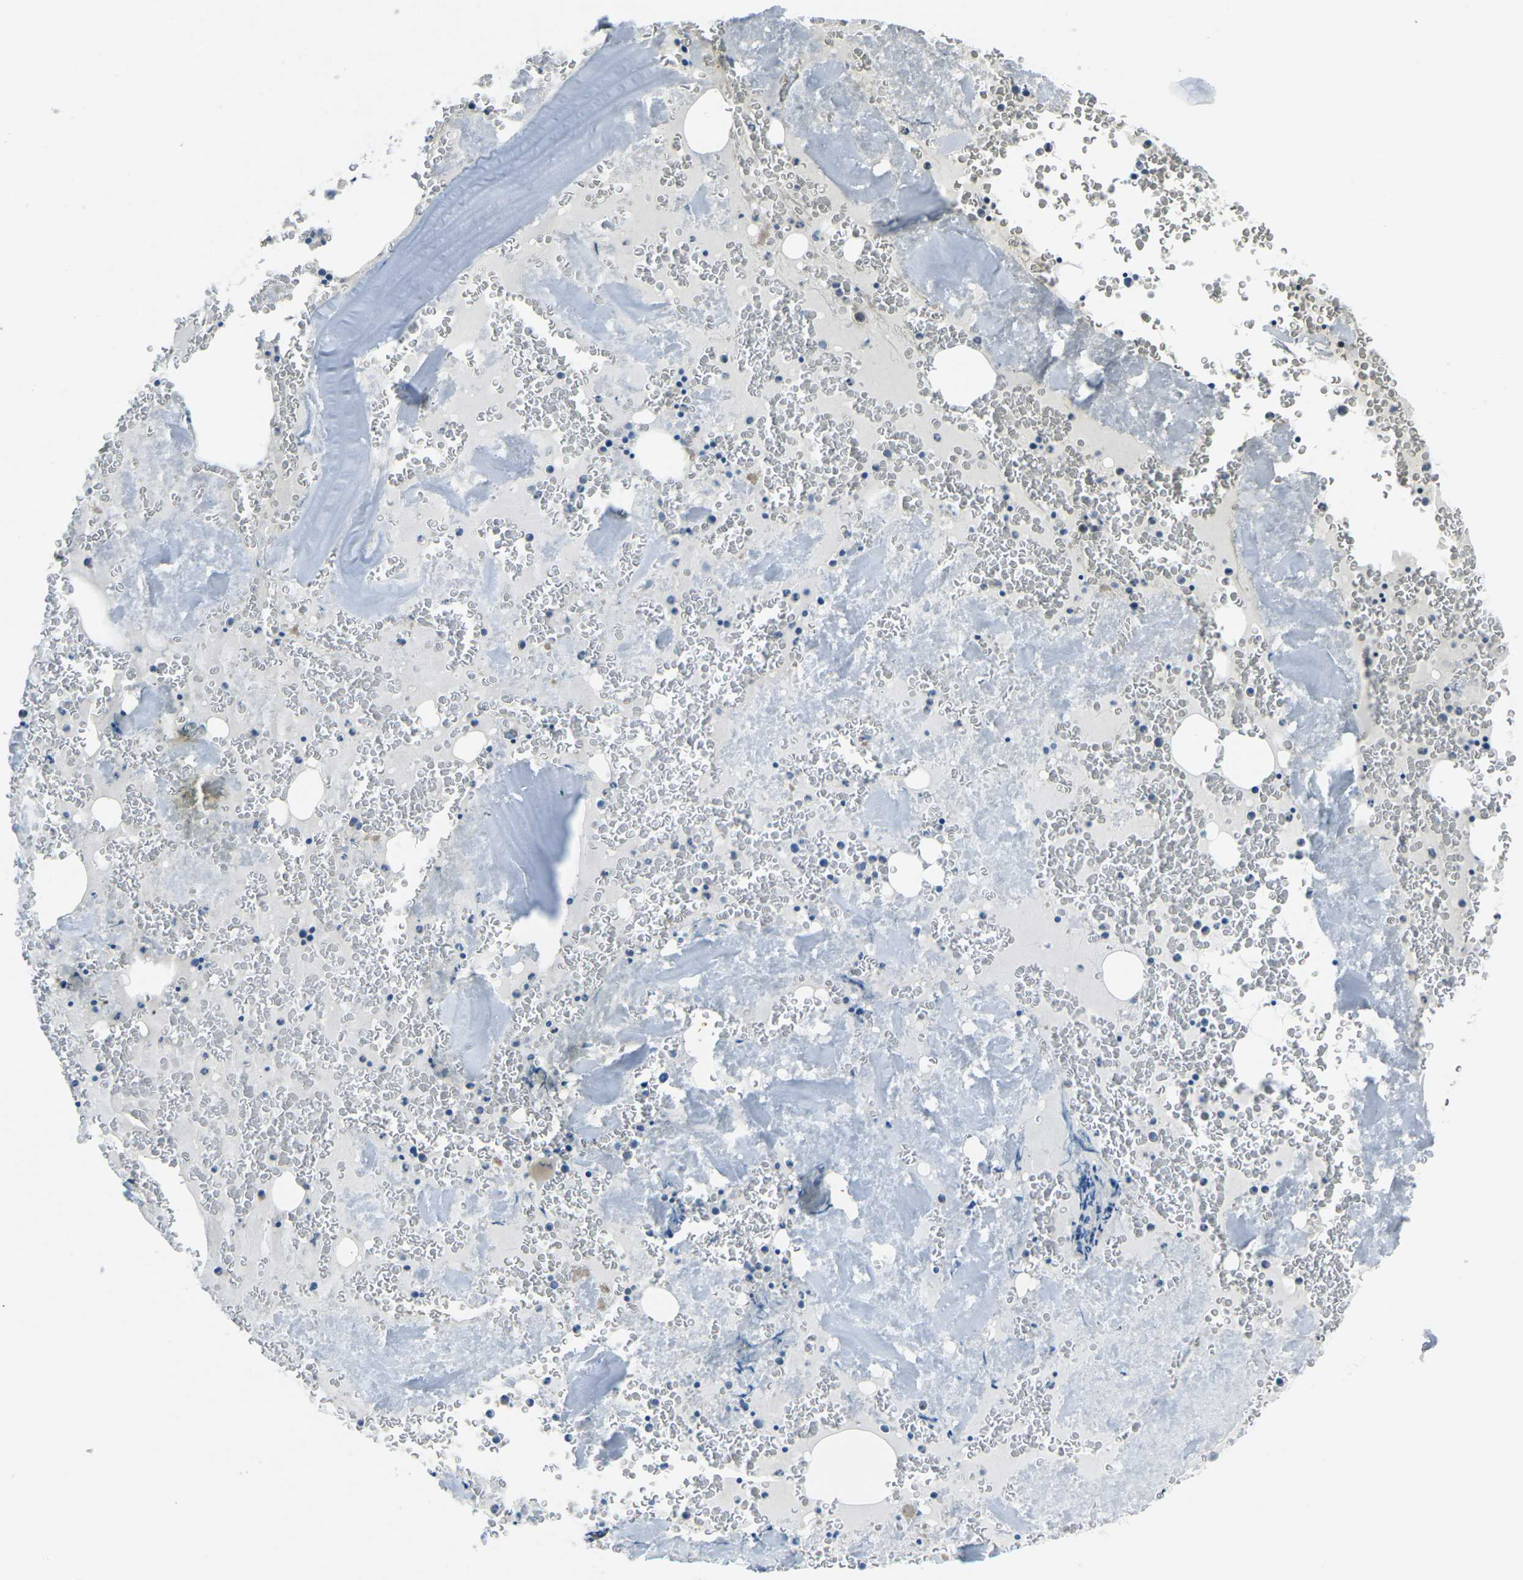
{"staining": {"intensity": "negative", "quantity": "none", "location": "none"}, "tissue": "bone marrow", "cell_type": "Hematopoietic cells", "image_type": "normal", "snomed": [{"axis": "morphology", "description": "Normal tissue, NOS"}, {"axis": "morphology", "description": "Inflammation, NOS"}, {"axis": "topography", "description": "Bone marrow"}], "caption": "Hematopoietic cells show no significant positivity in unremarkable bone marrow. (DAB IHC, high magnification).", "gene": "UTRN", "patient": {"sex": "male", "age": 37}}